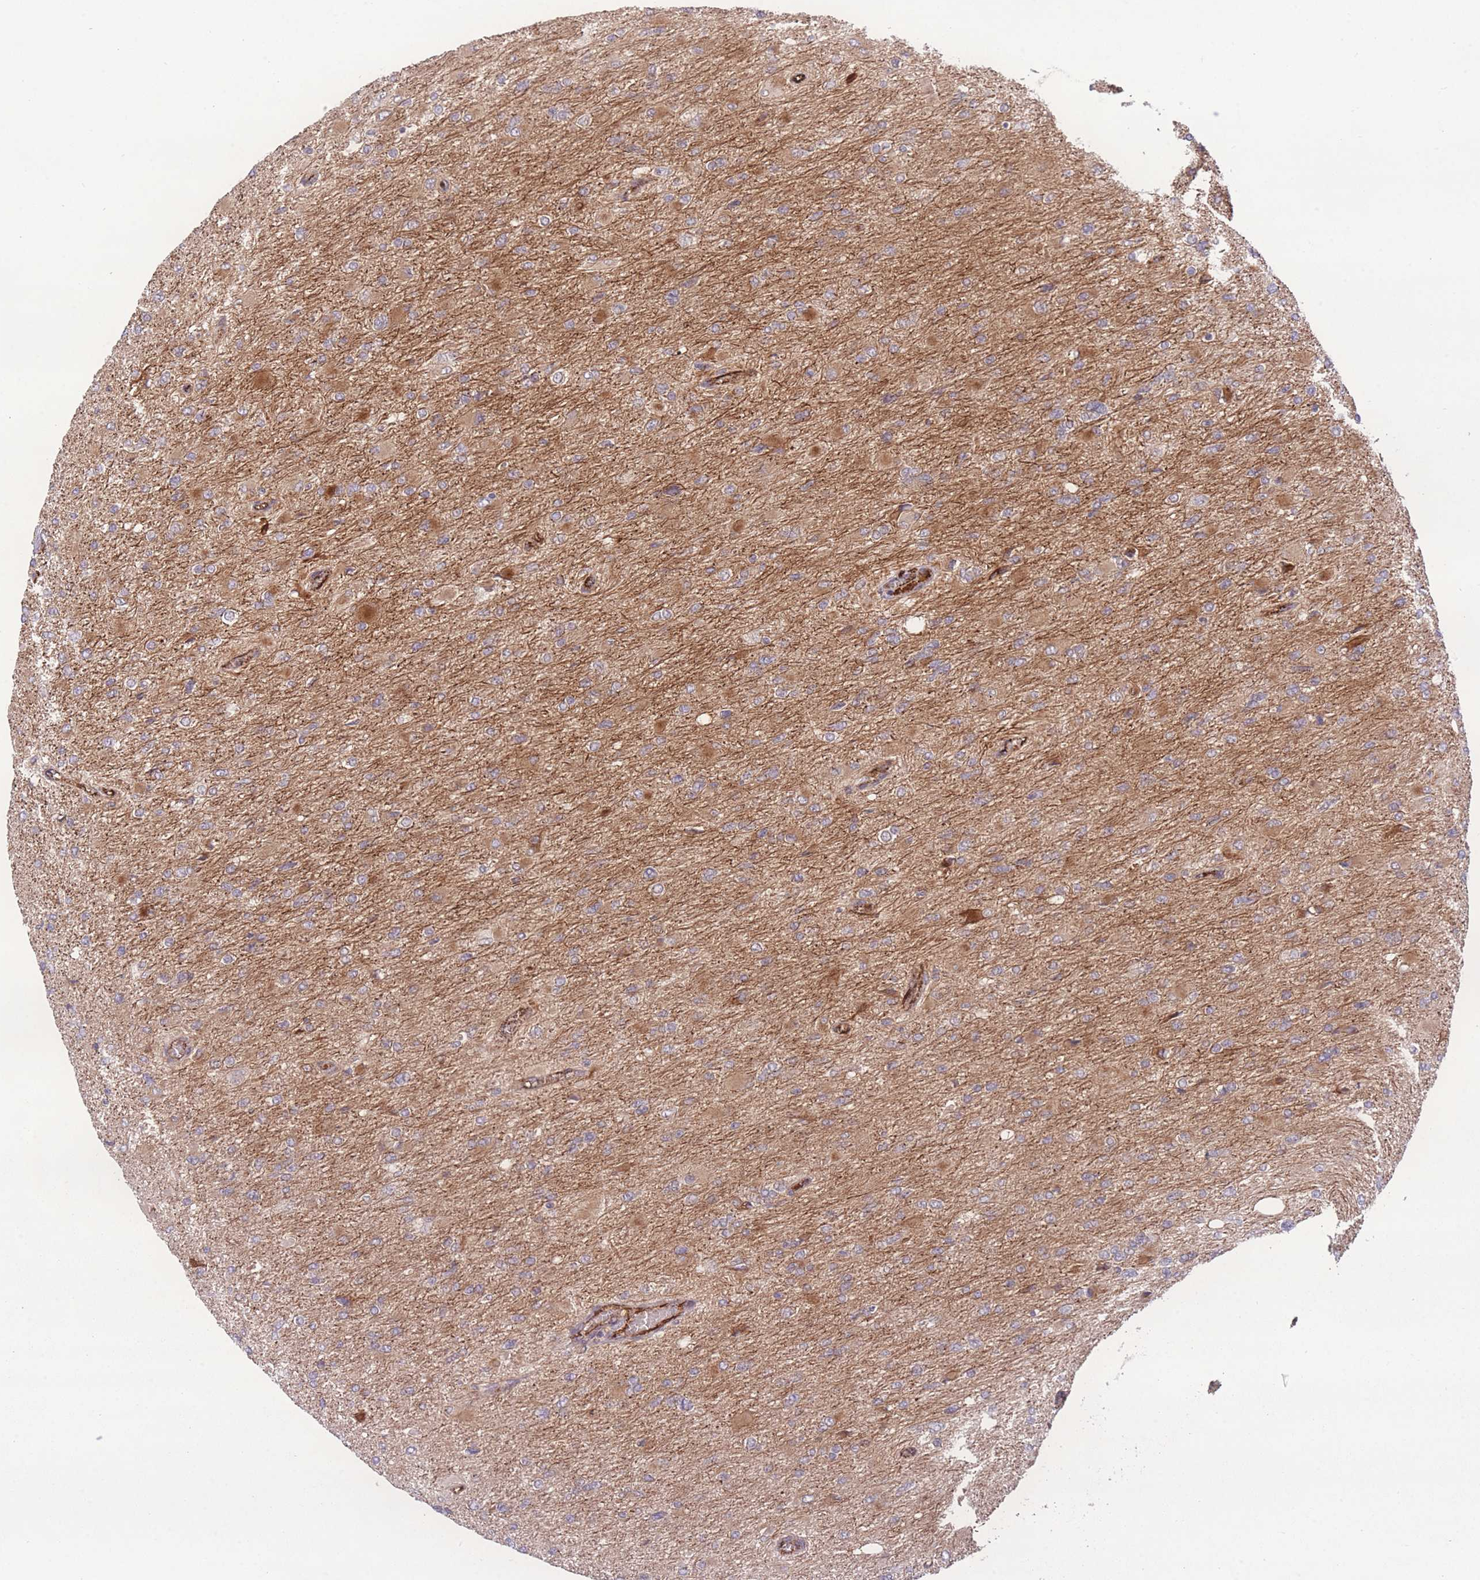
{"staining": {"intensity": "weak", "quantity": "<25%", "location": "cytoplasmic/membranous"}, "tissue": "glioma", "cell_type": "Tumor cells", "image_type": "cancer", "snomed": [{"axis": "morphology", "description": "Glioma, malignant, High grade"}, {"axis": "topography", "description": "Cerebral cortex"}], "caption": "This is a image of immunohistochemistry staining of high-grade glioma (malignant), which shows no staining in tumor cells.", "gene": "CISH", "patient": {"sex": "female", "age": 36}}